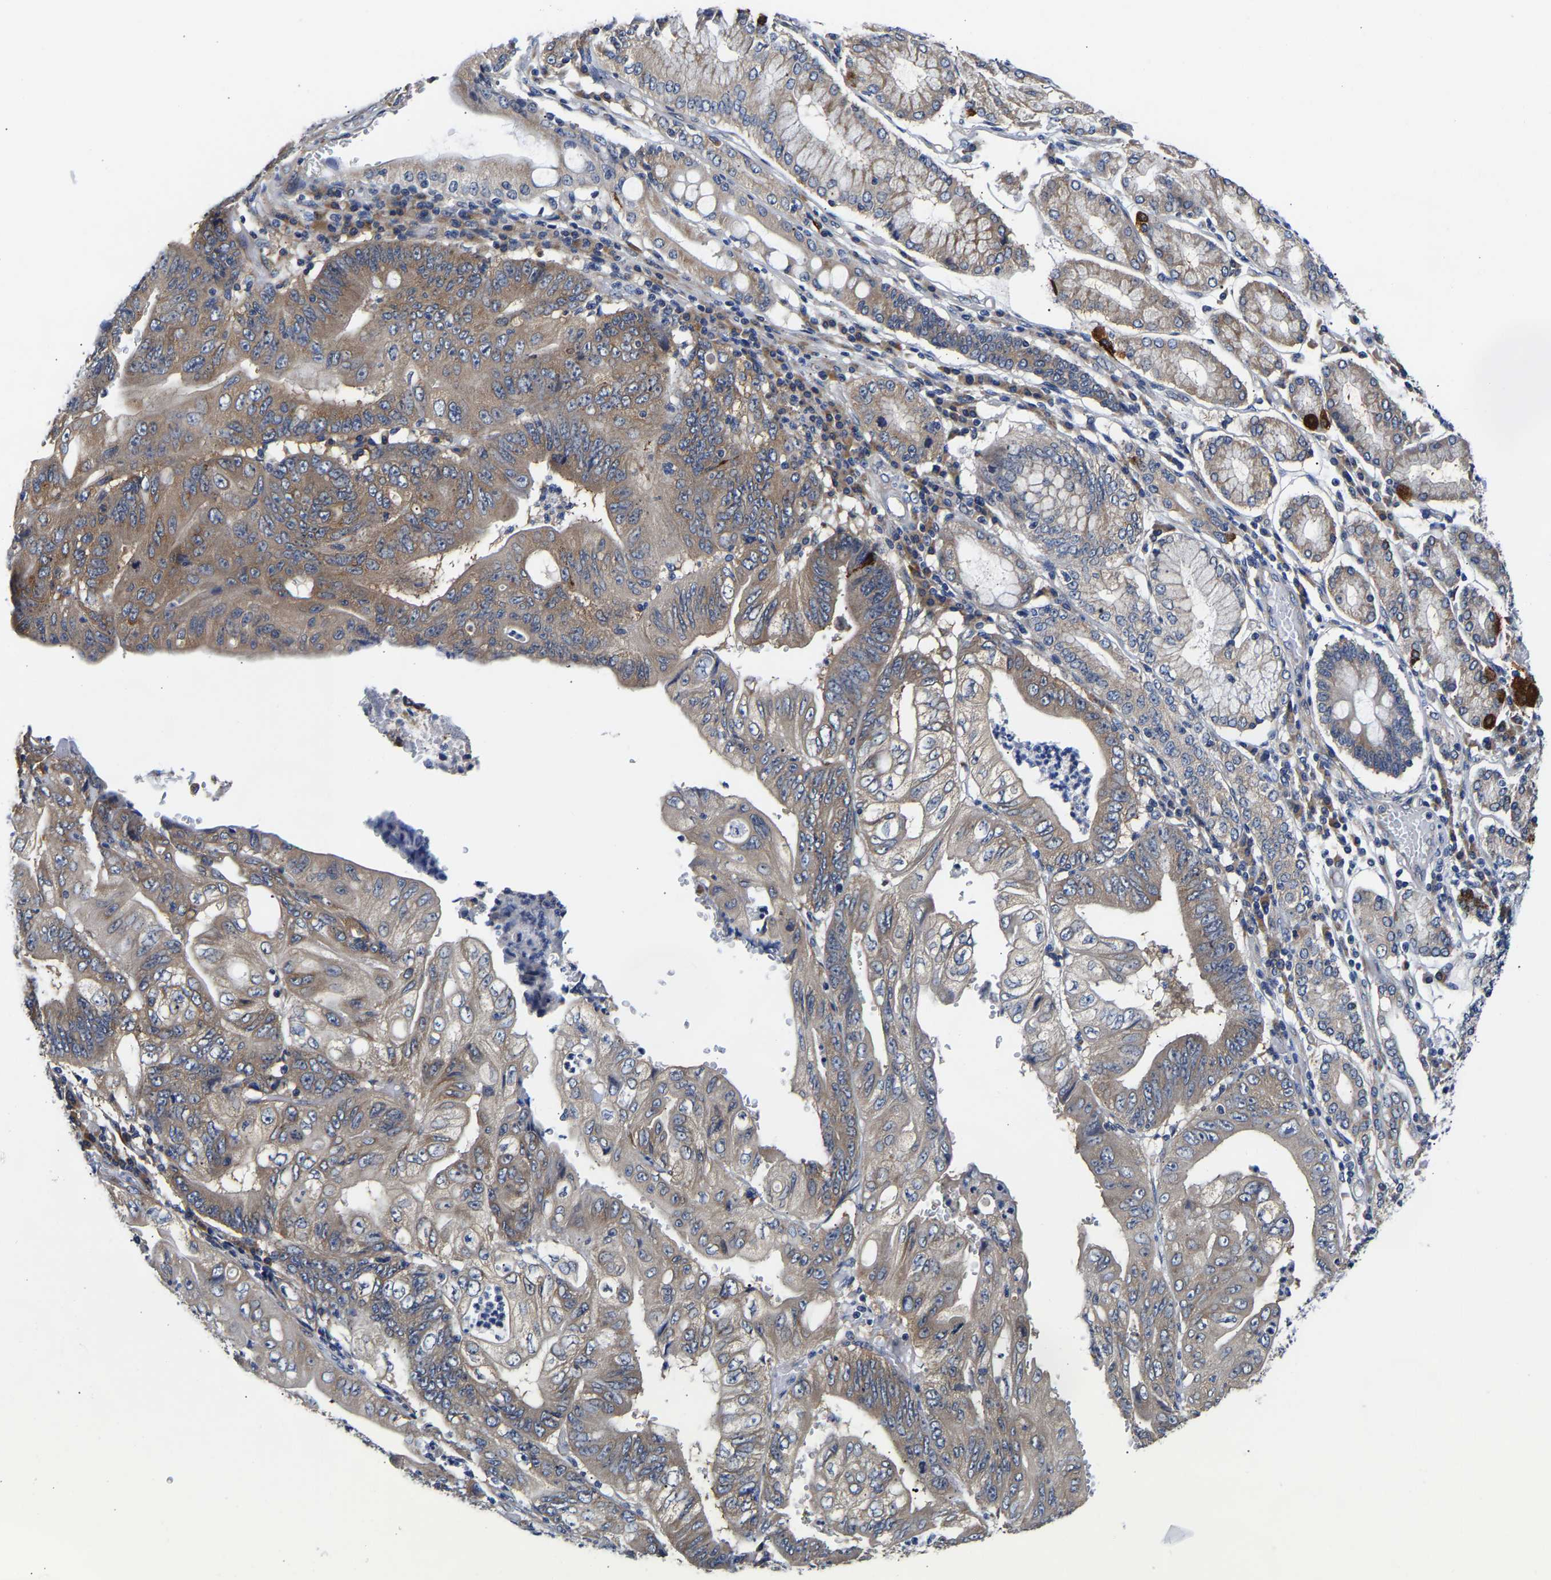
{"staining": {"intensity": "moderate", "quantity": ">75%", "location": "cytoplasmic/membranous"}, "tissue": "stomach cancer", "cell_type": "Tumor cells", "image_type": "cancer", "snomed": [{"axis": "morphology", "description": "Adenocarcinoma, NOS"}, {"axis": "topography", "description": "Stomach"}], "caption": "Moderate cytoplasmic/membranous expression for a protein is present in about >75% of tumor cells of stomach cancer (adenocarcinoma) using immunohistochemistry (IHC).", "gene": "CCDC6", "patient": {"sex": "female", "age": 73}}